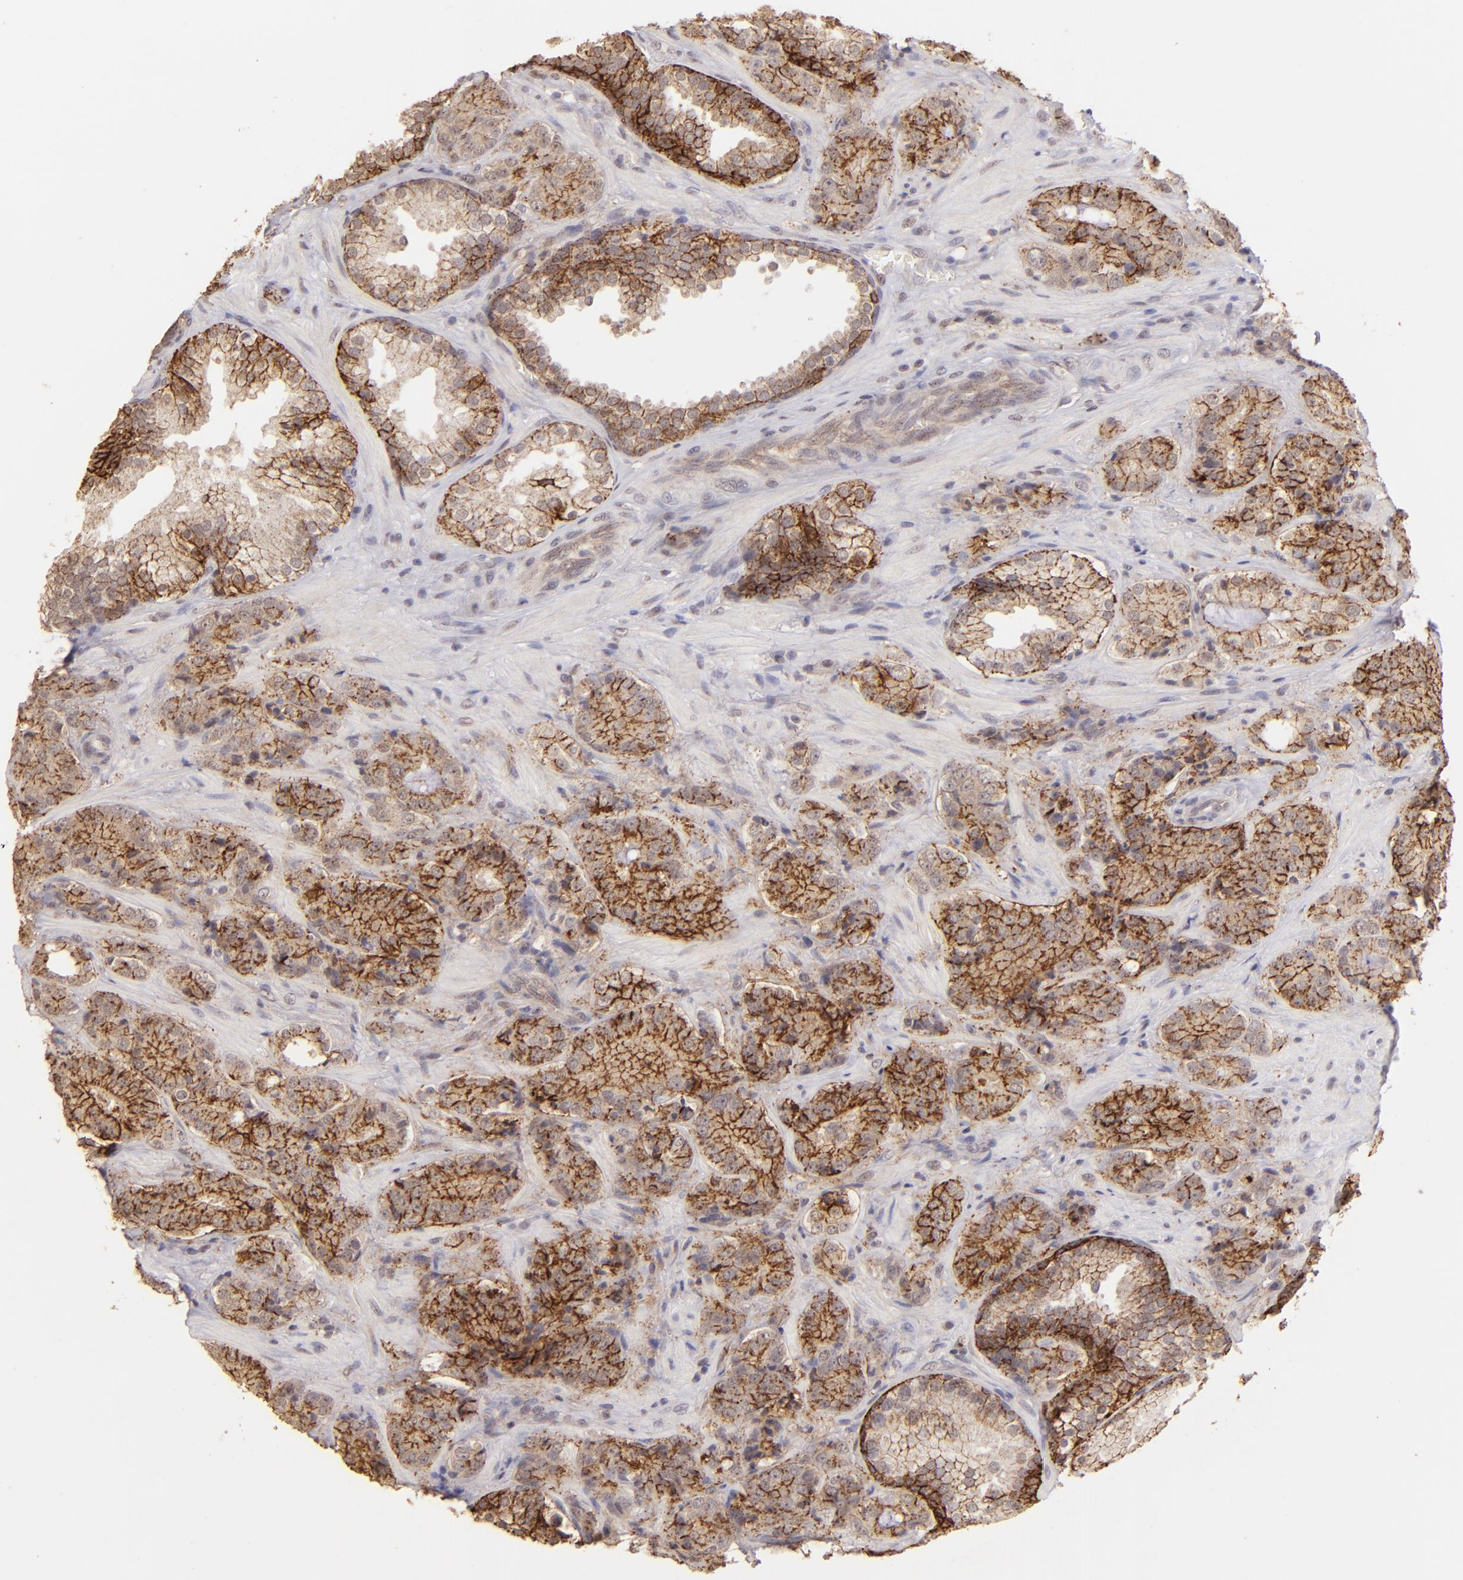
{"staining": {"intensity": "moderate", "quantity": ">75%", "location": "cytoplasmic/membranous"}, "tissue": "prostate cancer", "cell_type": "Tumor cells", "image_type": "cancer", "snomed": [{"axis": "morphology", "description": "Adenocarcinoma, High grade"}, {"axis": "topography", "description": "Prostate"}], "caption": "This is an image of IHC staining of prostate adenocarcinoma (high-grade), which shows moderate expression in the cytoplasmic/membranous of tumor cells.", "gene": "CLDN1", "patient": {"sex": "male", "age": 70}}